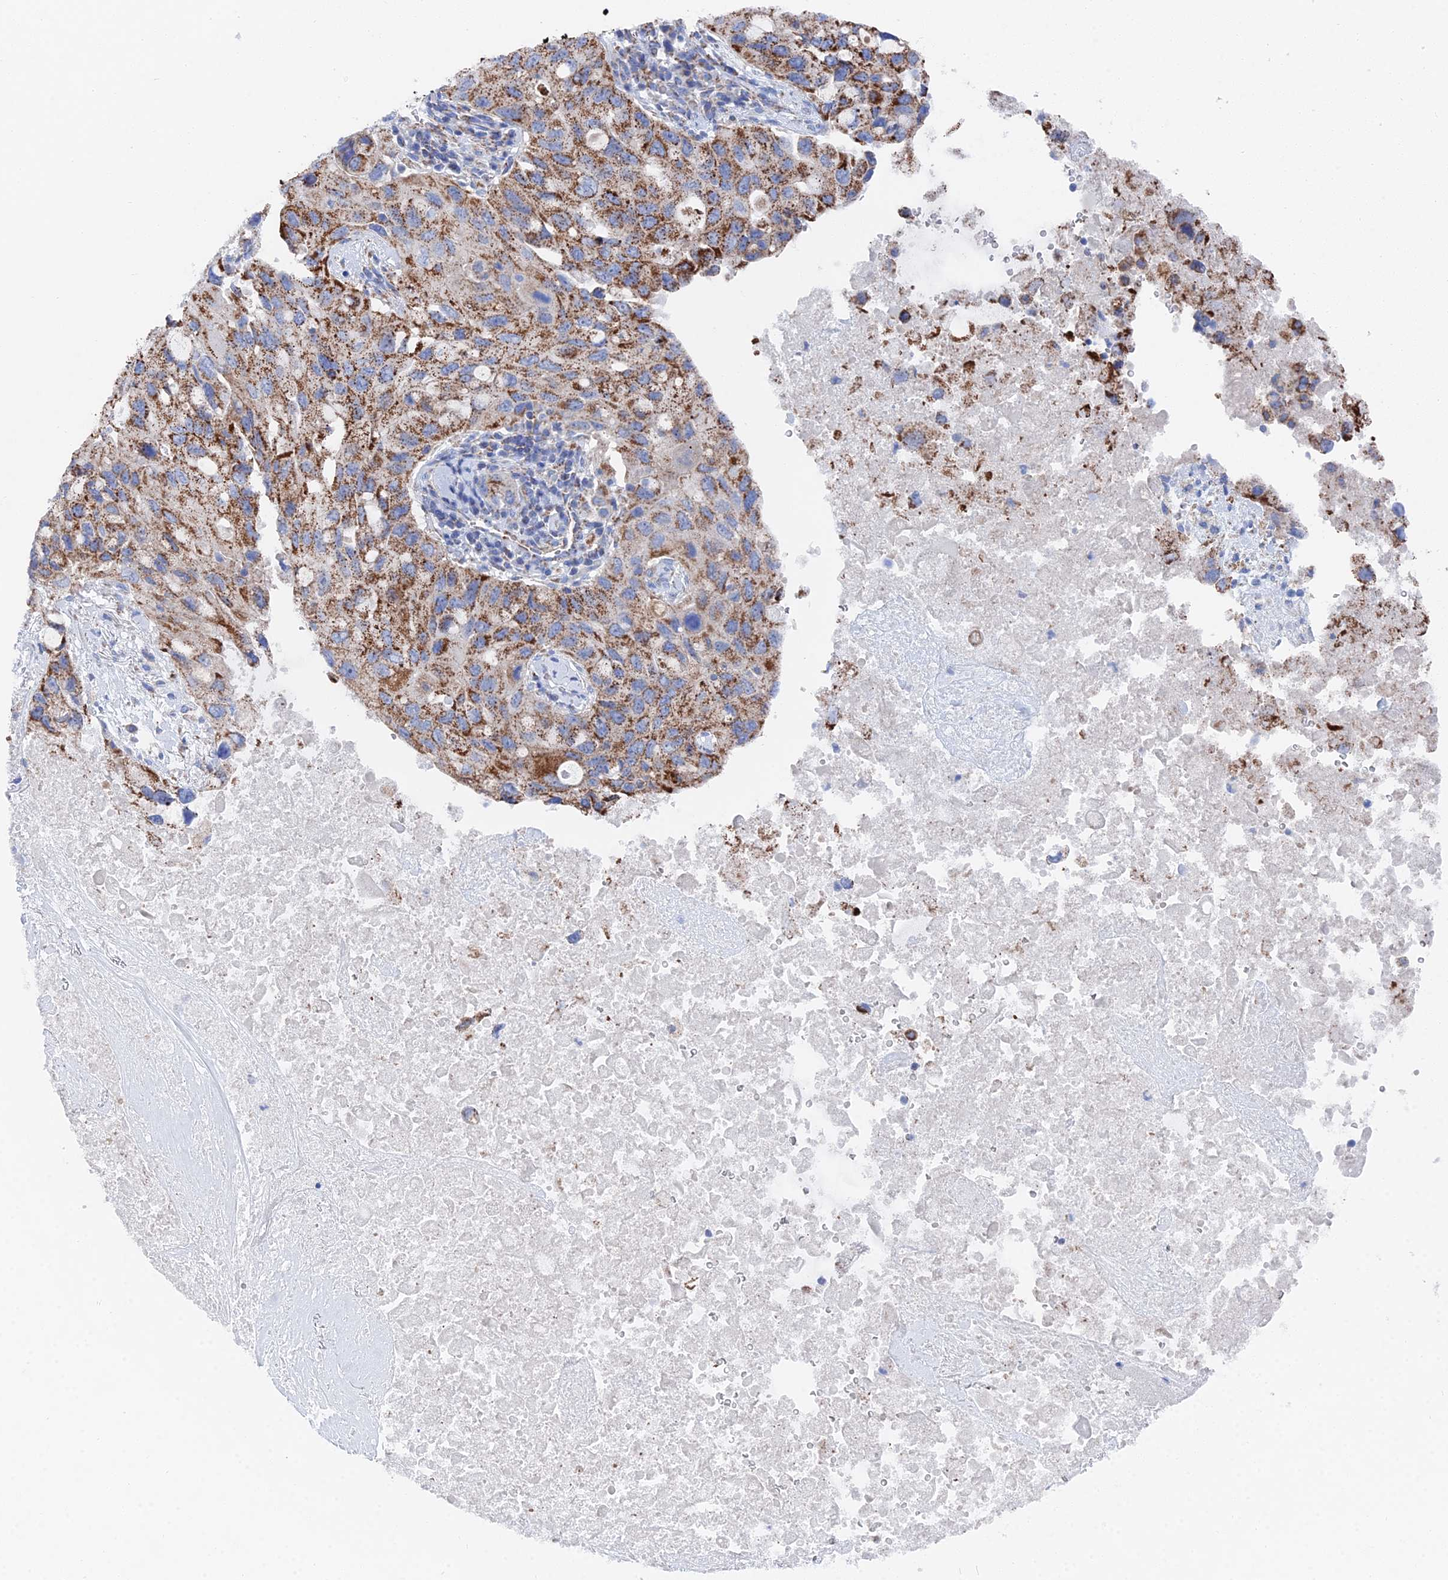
{"staining": {"intensity": "moderate", "quantity": ">75%", "location": "cytoplasmic/membranous"}, "tissue": "lung cancer", "cell_type": "Tumor cells", "image_type": "cancer", "snomed": [{"axis": "morphology", "description": "Squamous cell carcinoma, NOS"}, {"axis": "topography", "description": "Lung"}], "caption": "The photomicrograph displays immunohistochemical staining of lung squamous cell carcinoma. There is moderate cytoplasmic/membranous staining is appreciated in approximately >75% of tumor cells.", "gene": "IFT80", "patient": {"sex": "female", "age": 73}}